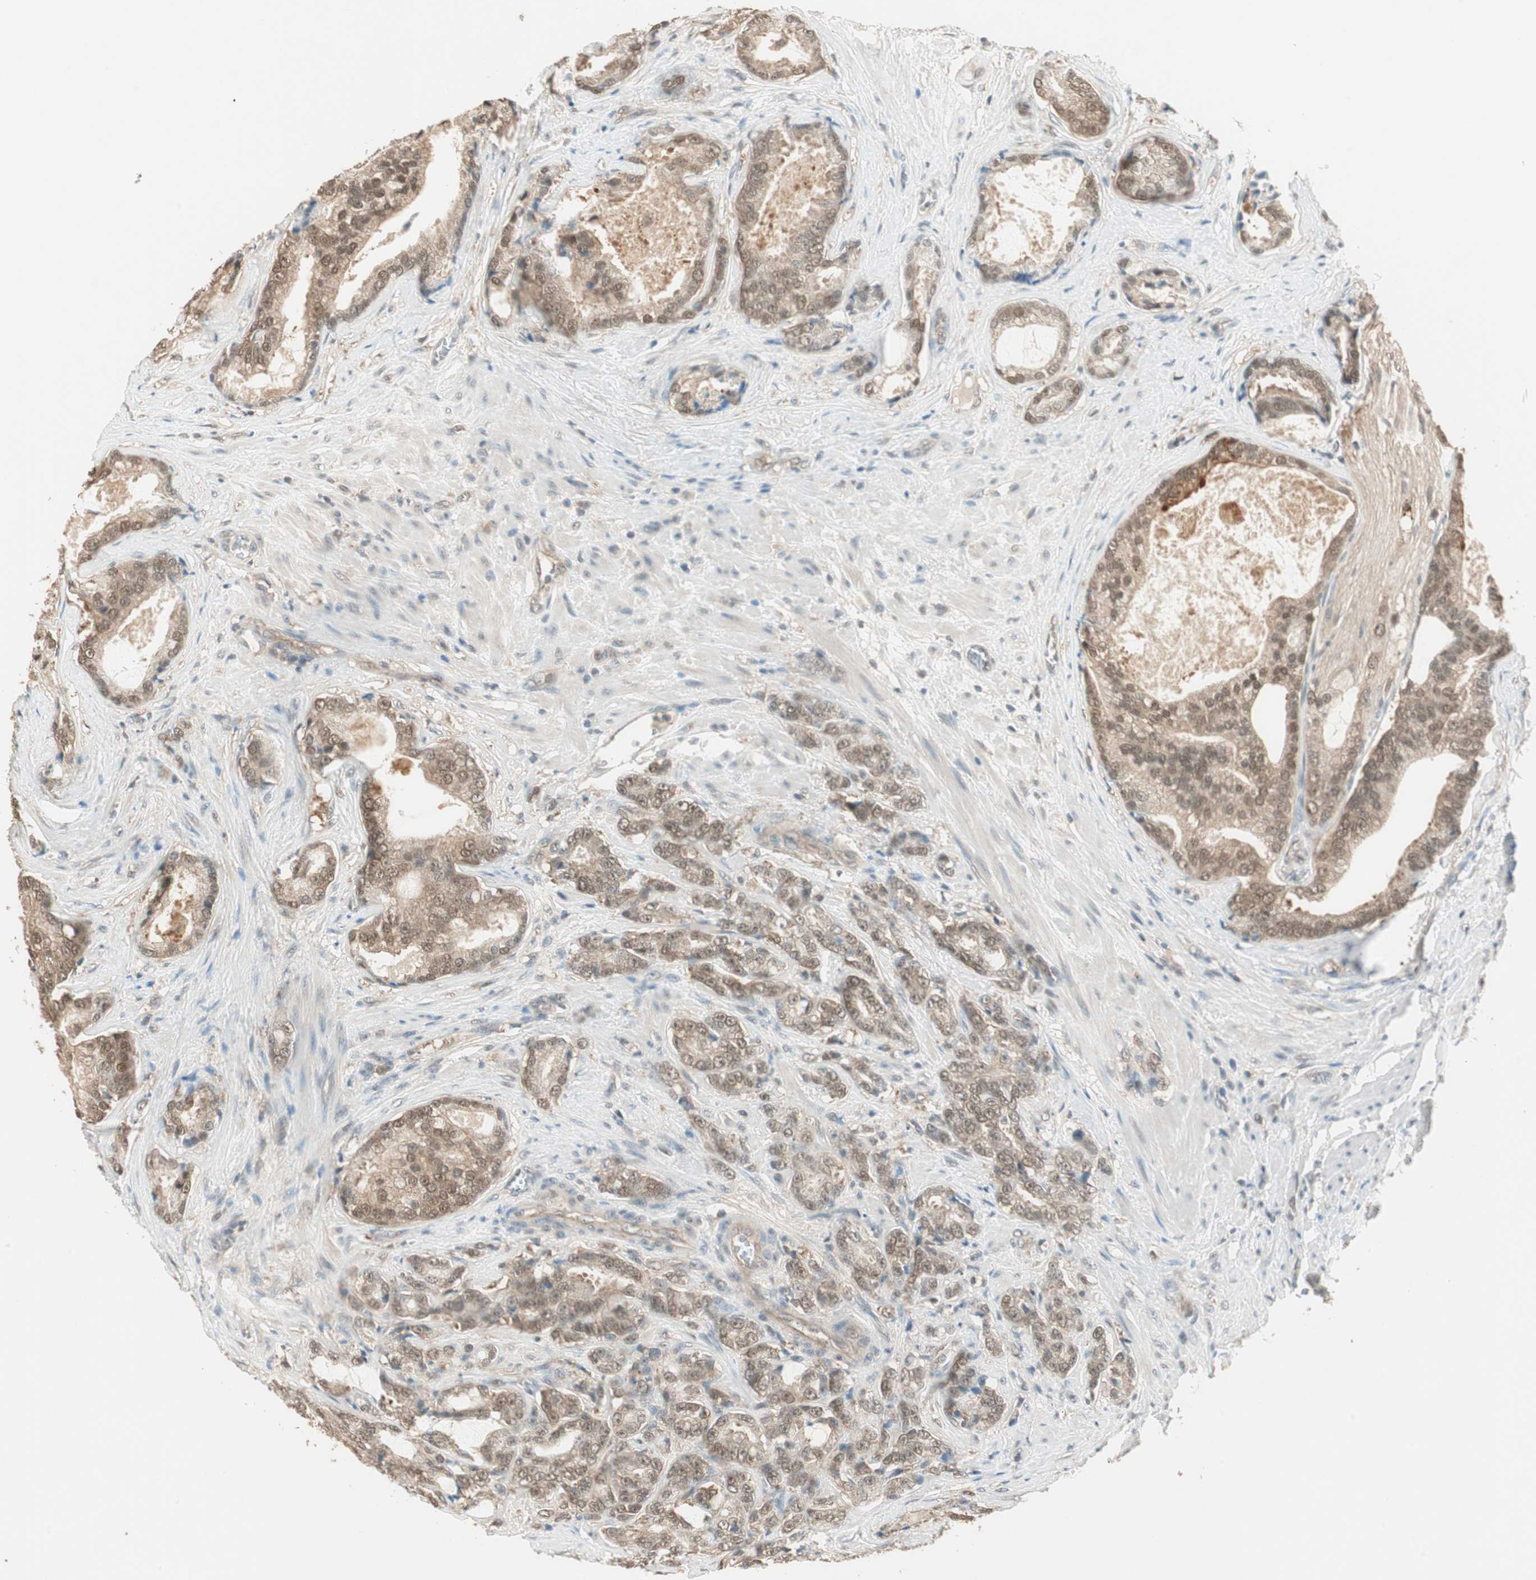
{"staining": {"intensity": "weak", "quantity": ">75%", "location": "cytoplasmic/membranous,nuclear"}, "tissue": "prostate cancer", "cell_type": "Tumor cells", "image_type": "cancer", "snomed": [{"axis": "morphology", "description": "Adenocarcinoma, Low grade"}, {"axis": "topography", "description": "Prostate"}], "caption": "Prostate cancer stained with DAB (3,3'-diaminobenzidine) IHC demonstrates low levels of weak cytoplasmic/membranous and nuclear staining in about >75% of tumor cells.", "gene": "USP5", "patient": {"sex": "male", "age": 58}}